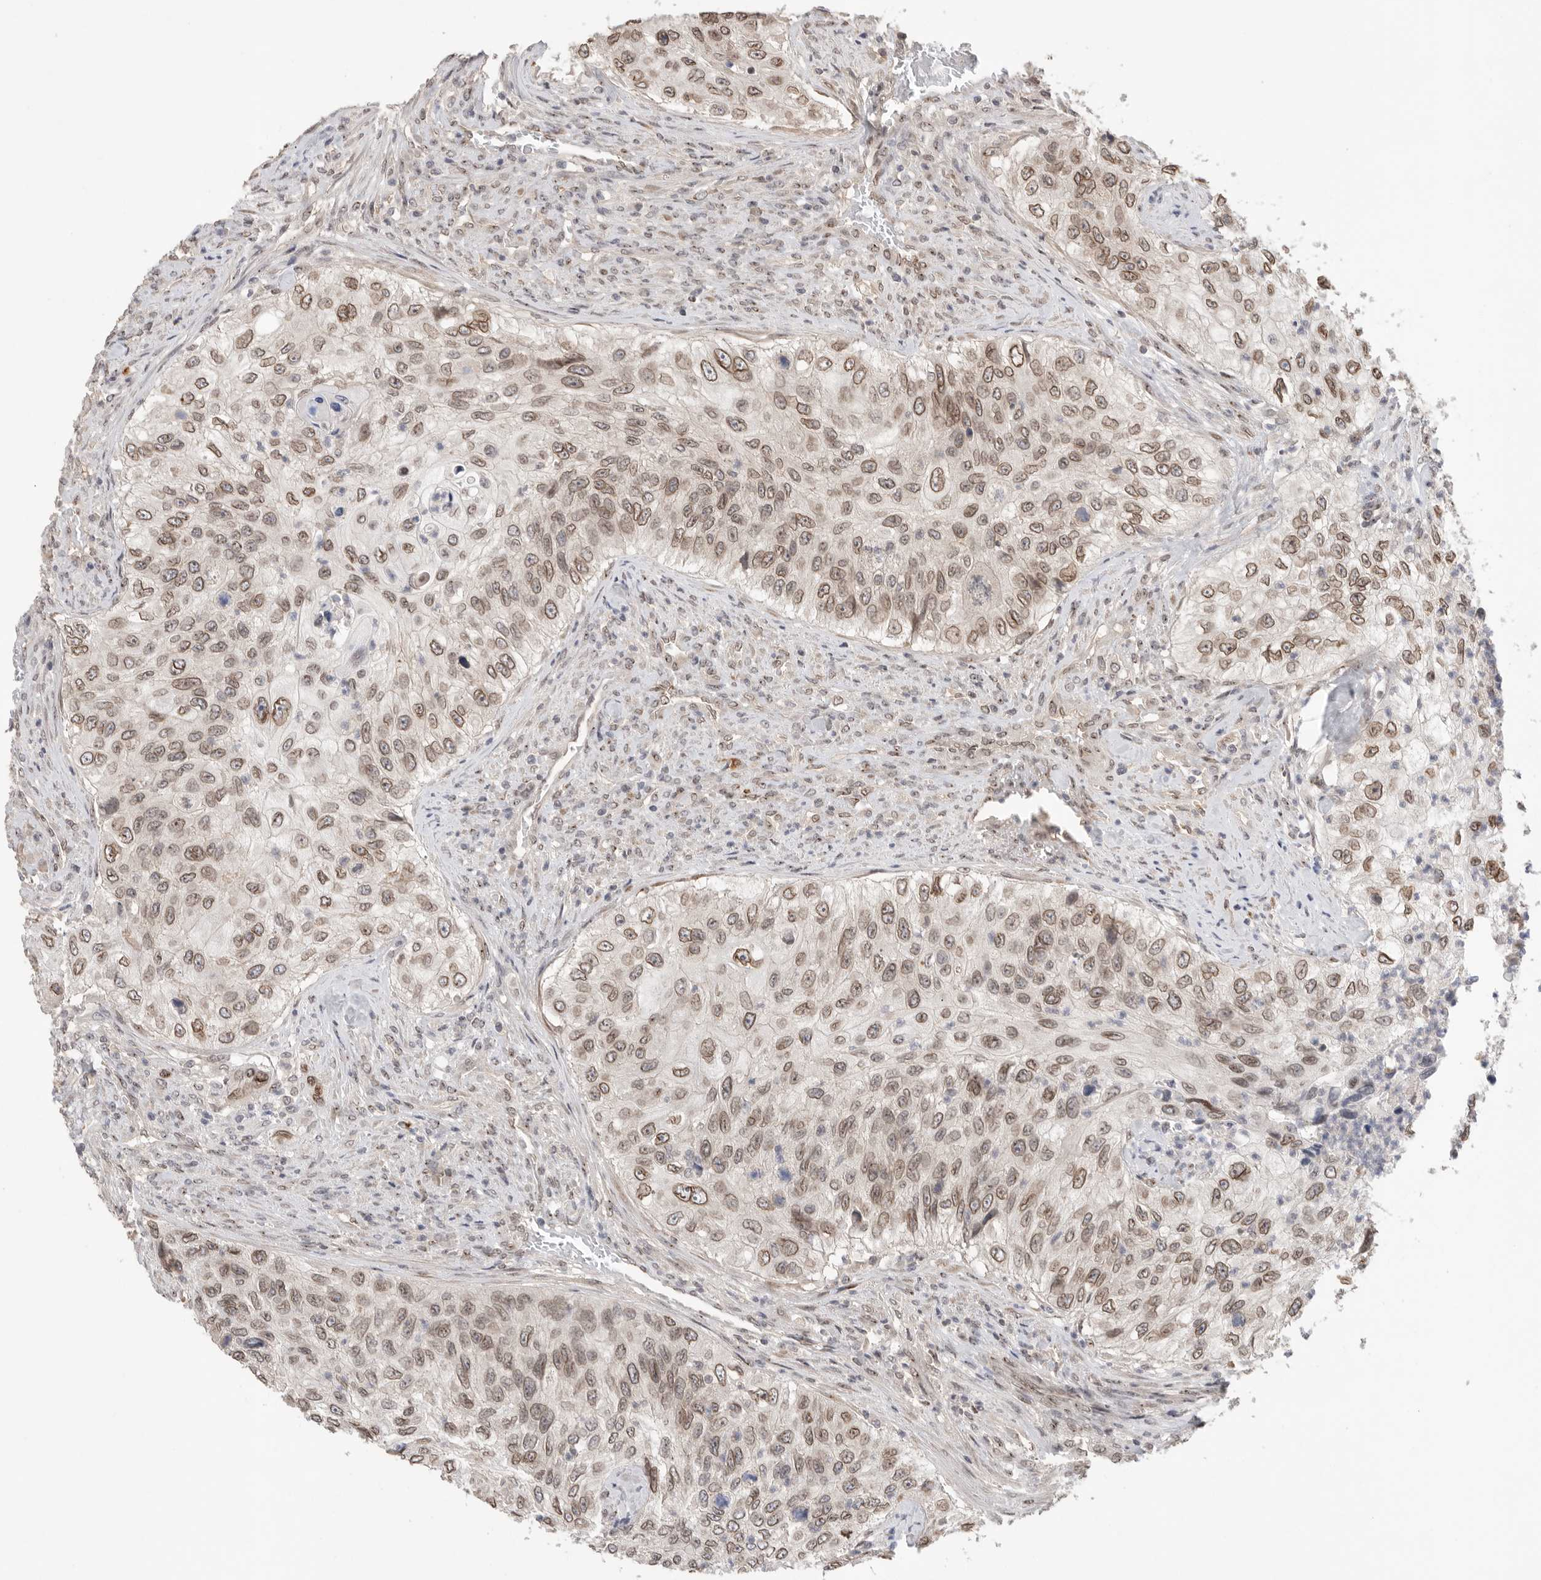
{"staining": {"intensity": "moderate", "quantity": ">75%", "location": "cytoplasmic/membranous,nuclear"}, "tissue": "urothelial cancer", "cell_type": "Tumor cells", "image_type": "cancer", "snomed": [{"axis": "morphology", "description": "Urothelial carcinoma, High grade"}, {"axis": "topography", "description": "Urinary bladder"}], "caption": "Urothelial carcinoma (high-grade) stained with immunohistochemistry displays moderate cytoplasmic/membranous and nuclear positivity in about >75% of tumor cells.", "gene": "LEMD3", "patient": {"sex": "female", "age": 60}}